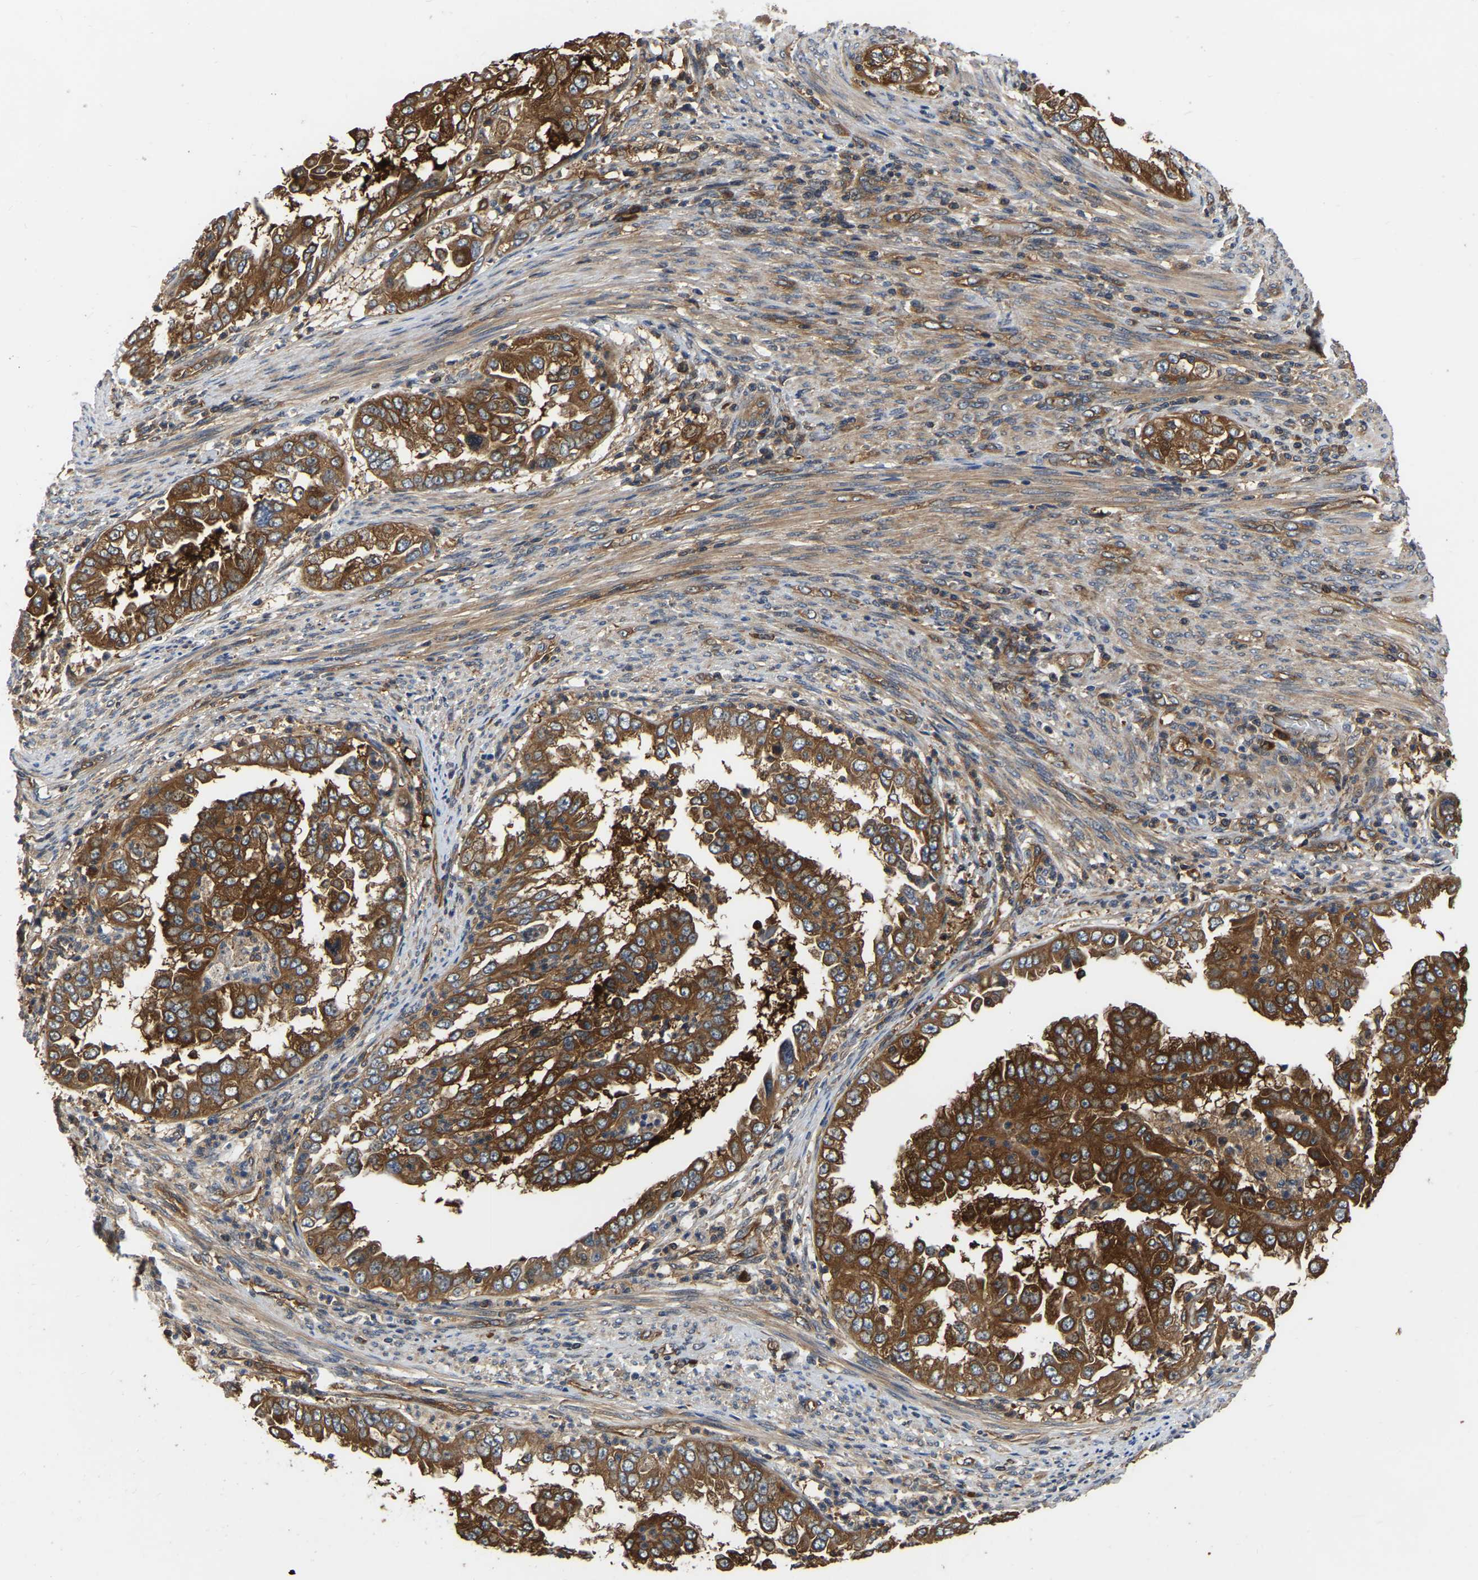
{"staining": {"intensity": "strong", "quantity": ">75%", "location": "cytoplasmic/membranous"}, "tissue": "endometrial cancer", "cell_type": "Tumor cells", "image_type": "cancer", "snomed": [{"axis": "morphology", "description": "Adenocarcinoma, NOS"}, {"axis": "topography", "description": "Endometrium"}], "caption": "Tumor cells show high levels of strong cytoplasmic/membranous positivity in approximately >75% of cells in human endometrial cancer (adenocarcinoma).", "gene": "GARS1", "patient": {"sex": "female", "age": 85}}